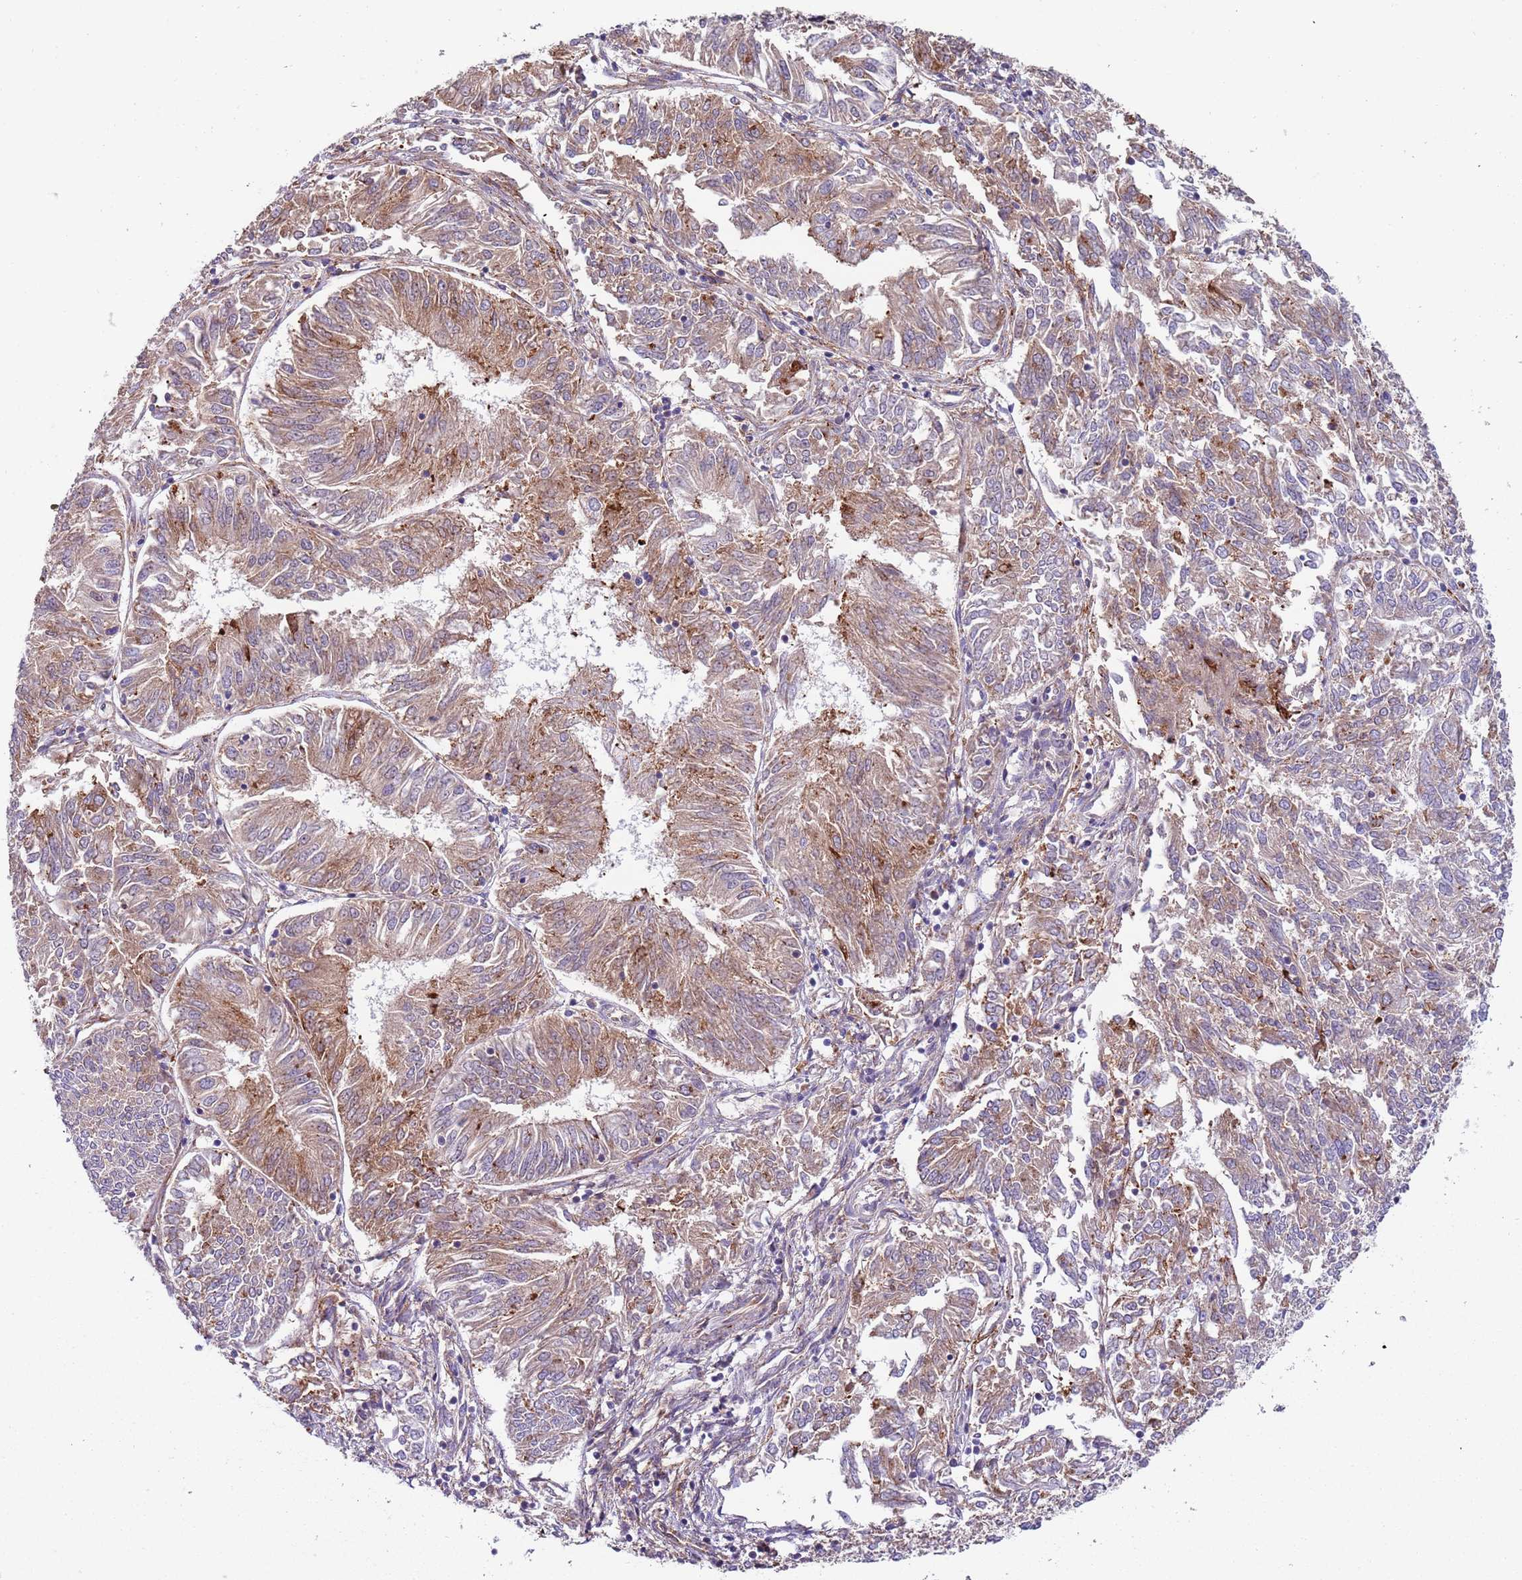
{"staining": {"intensity": "moderate", "quantity": "25%-75%", "location": "cytoplasmic/membranous"}, "tissue": "endometrial cancer", "cell_type": "Tumor cells", "image_type": "cancer", "snomed": [{"axis": "morphology", "description": "Adenocarcinoma, NOS"}, {"axis": "topography", "description": "Endometrium"}], "caption": "Endometrial cancer (adenocarcinoma) tissue demonstrates moderate cytoplasmic/membranous staining in approximately 25%-75% of tumor cells", "gene": "VWCE", "patient": {"sex": "female", "age": 58}}